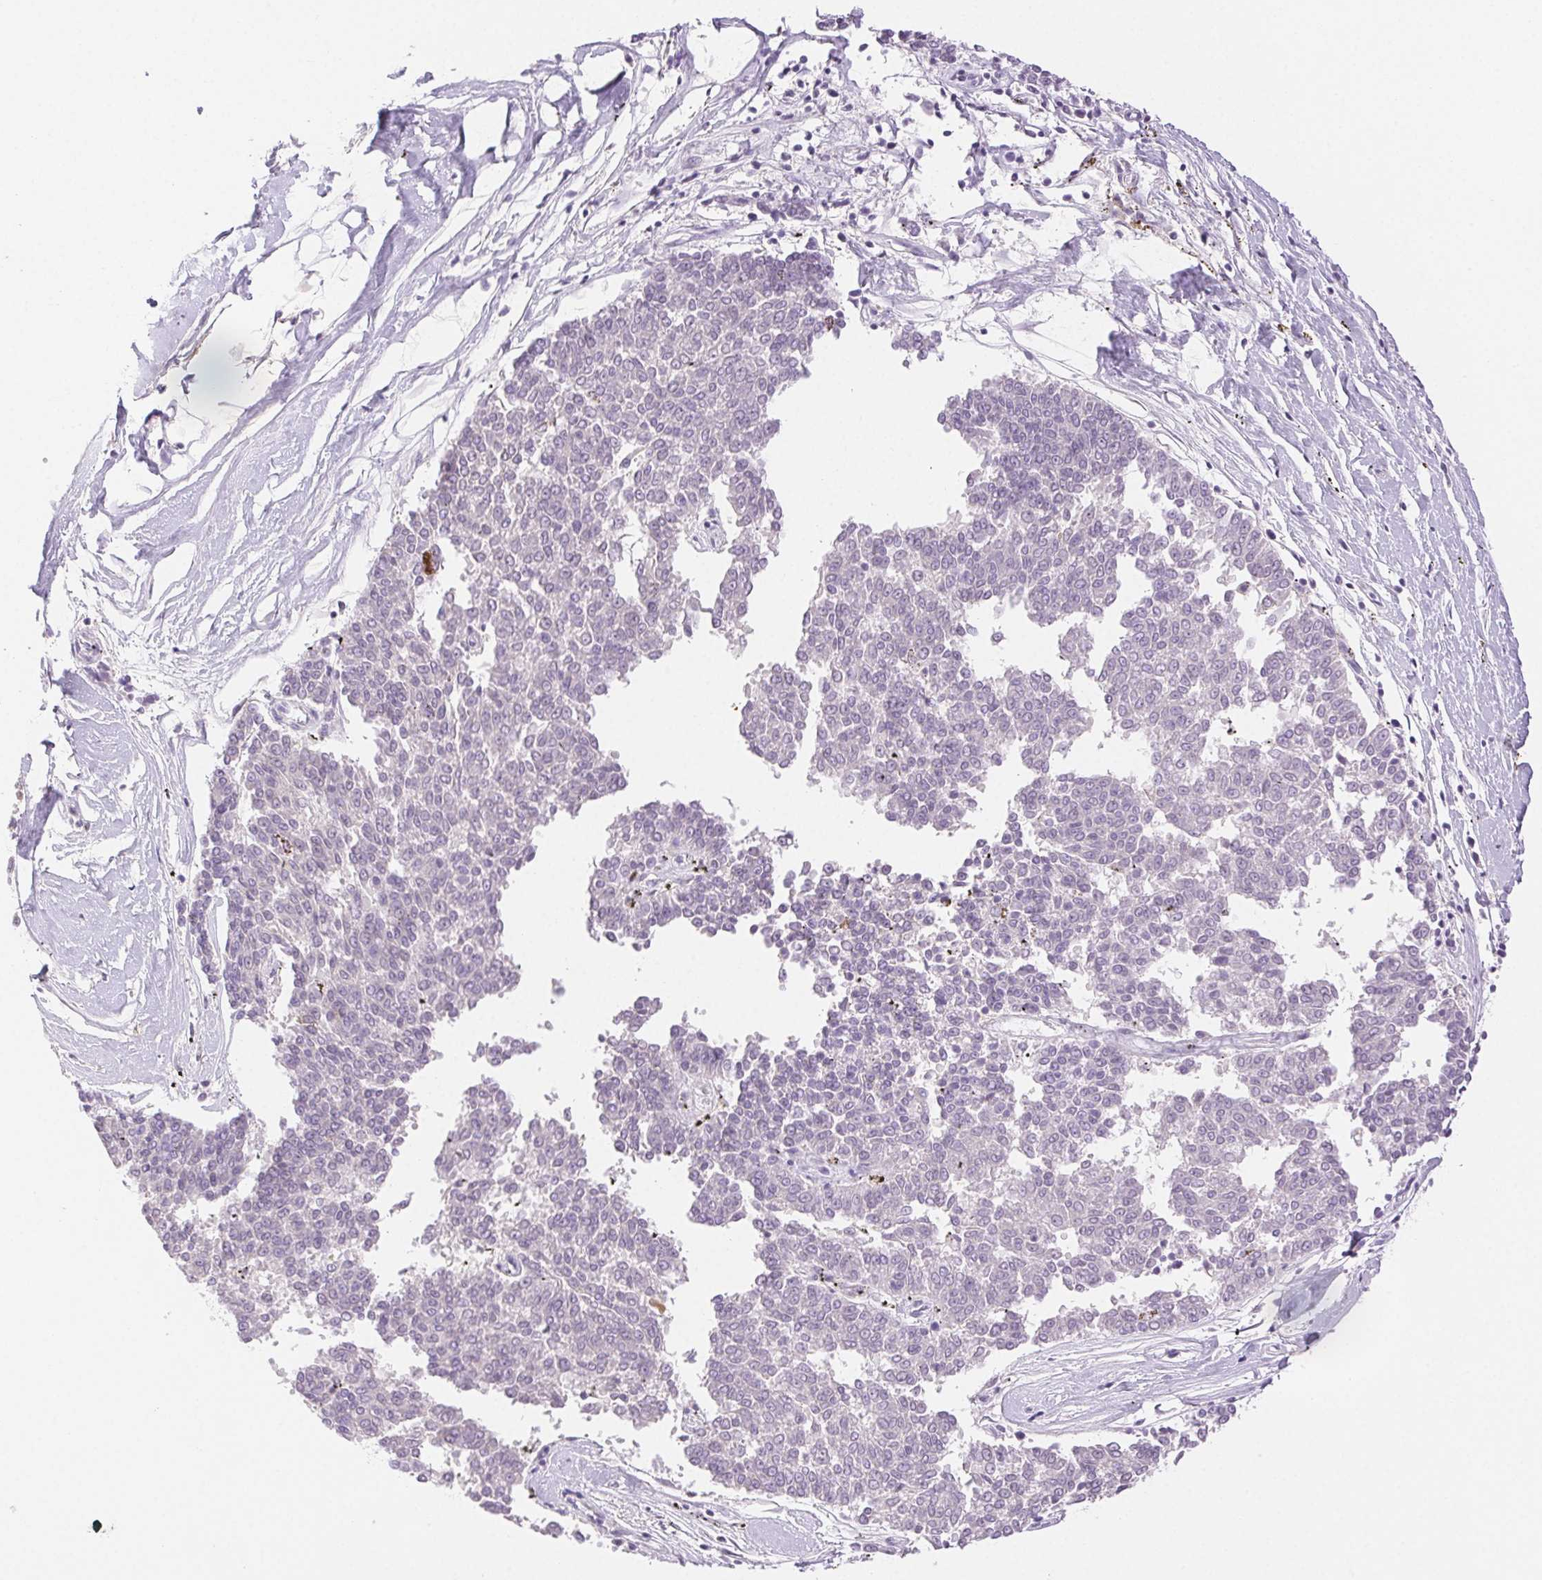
{"staining": {"intensity": "negative", "quantity": "none", "location": "none"}, "tissue": "melanoma", "cell_type": "Tumor cells", "image_type": "cancer", "snomed": [{"axis": "morphology", "description": "Malignant melanoma, NOS"}, {"axis": "topography", "description": "Skin"}], "caption": "Protein analysis of malignant melanoma shows no significant positivity in tumor cells.", "gene": "H2AZ2", "patient": {"sex": "female", "age": 72}}